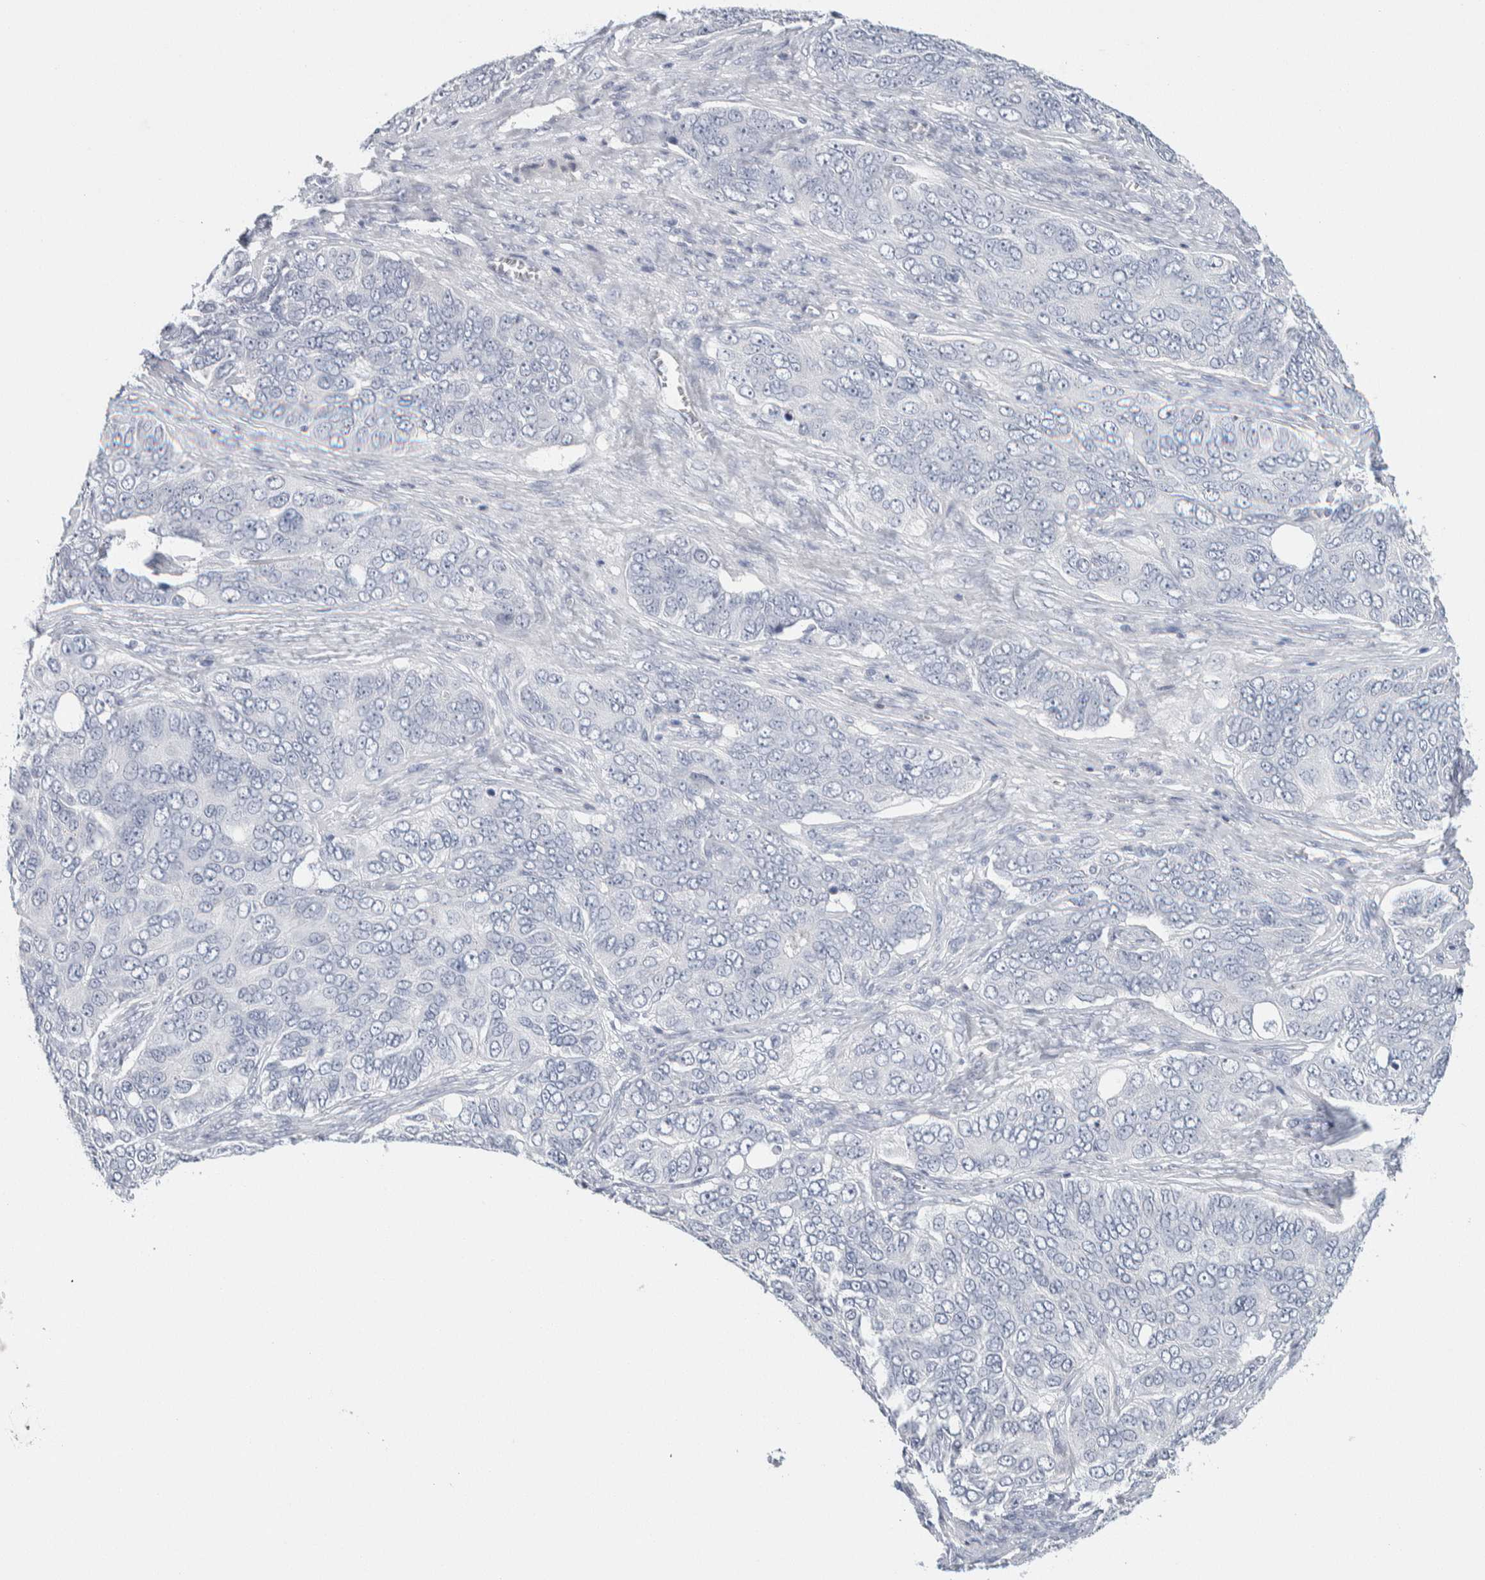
{"staining": {"intensity": "negative", "quantity": "none", "location": "none"}, "tissue": "ovarian cancer", "cell_type": "Tumor cells", "image_type": "cancer", "snomed": [{"axis": "morphology", "description": "Carcinoma, endometroid"}, {"axis": "topography", "description": "Ovary"}], "caption": "Immunohistochemical staining of ovarian endometroid carcinoma demonstrates no significant positivity in tumor cells.", "gene": "SCN2A", "patient": {"sex": "female", "age": 51}}